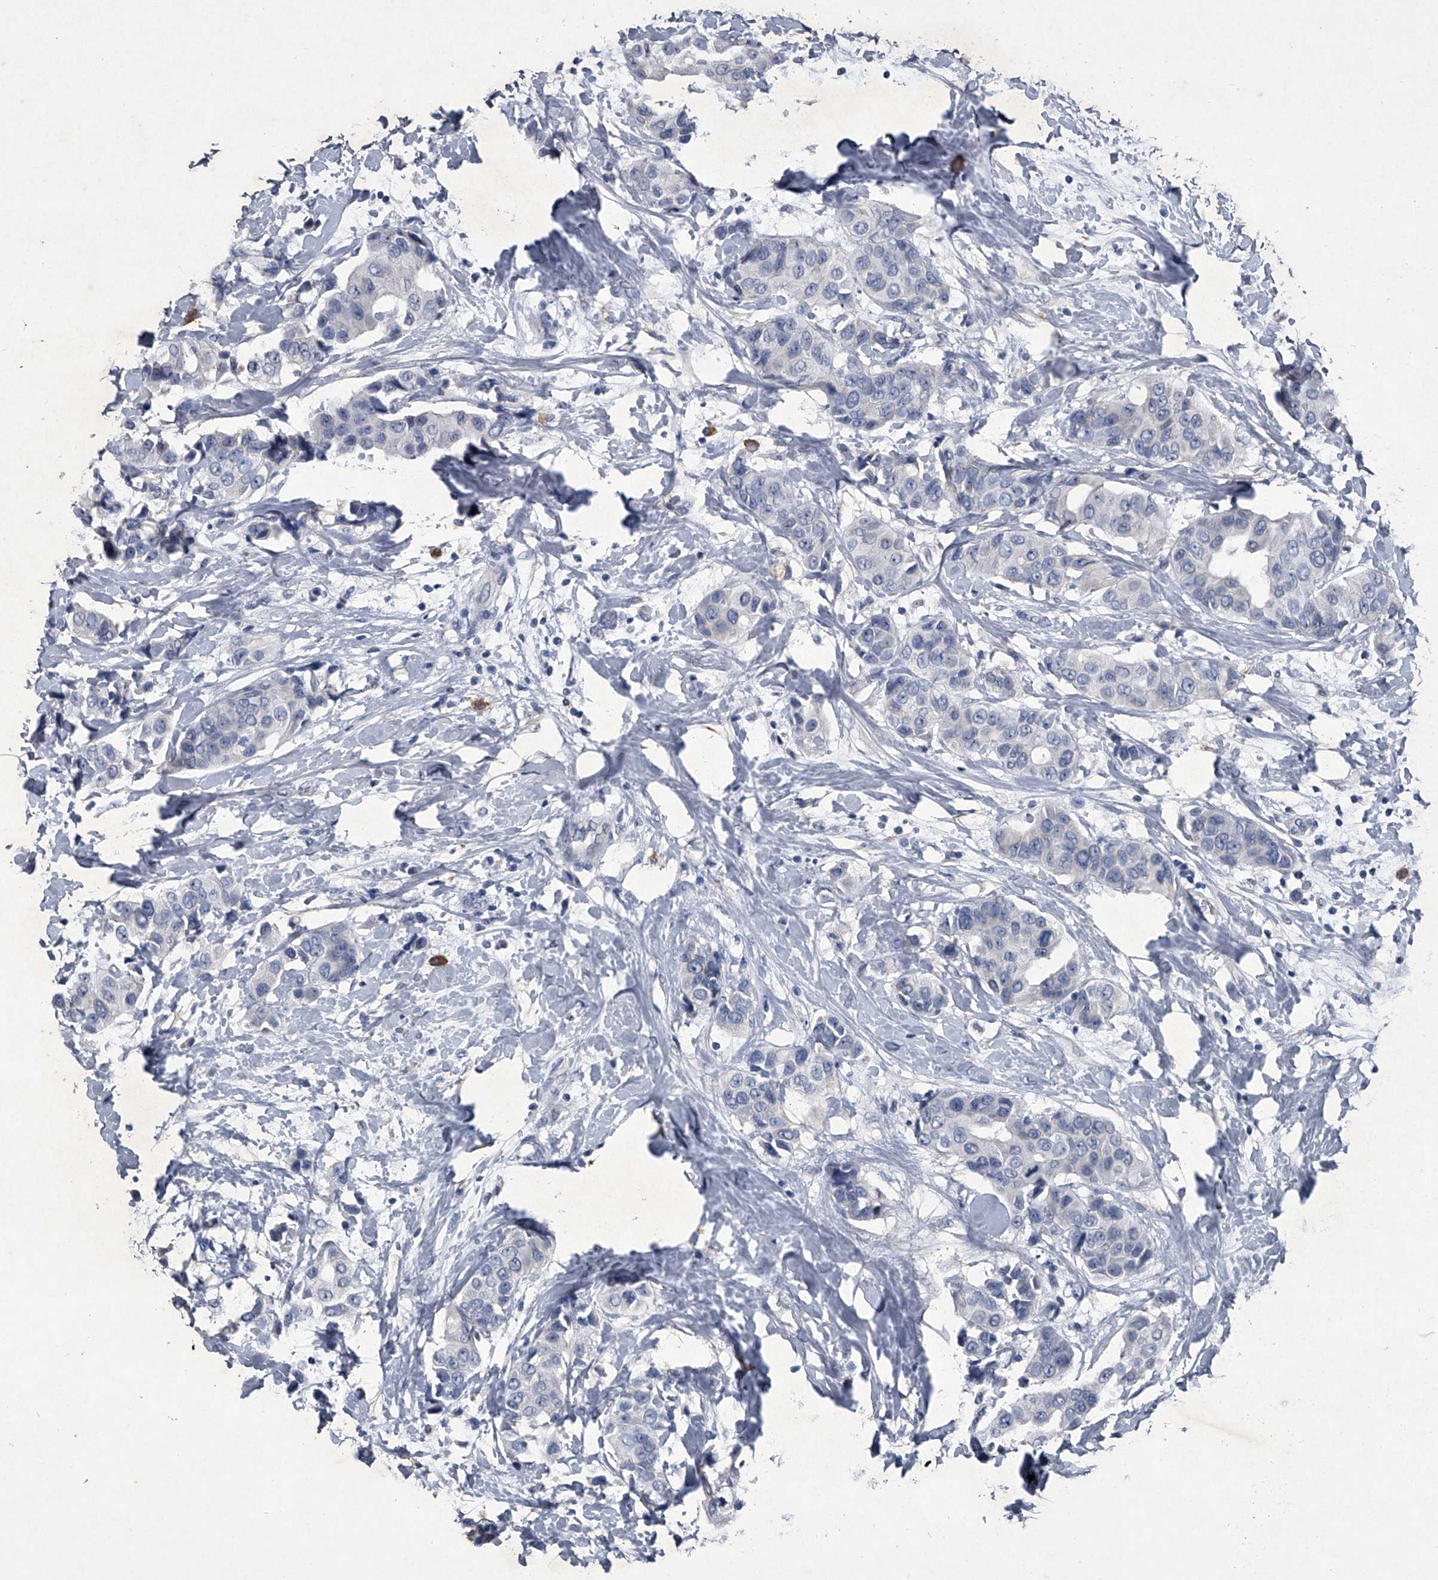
{"staining": {"intensity": "negative", "quantity": "none", "location": "none"}, "tissue": "breast cancer", "cell_type": "Tumor cells", "image_type": "cancer", "snomed": [{"axis": "morphology", "description": "Normal tissue, NOS"}, {"axis": "morphology", "description": "Duct carcinoma"}, {"axis": "topography", "description": "Breast"}], "caption": "Breast cancer stained for a protein using IHC exhibits no expression tumor cells.", "gene": "MAPKAP1", "patient": {"sex": "female", "age": 39}}